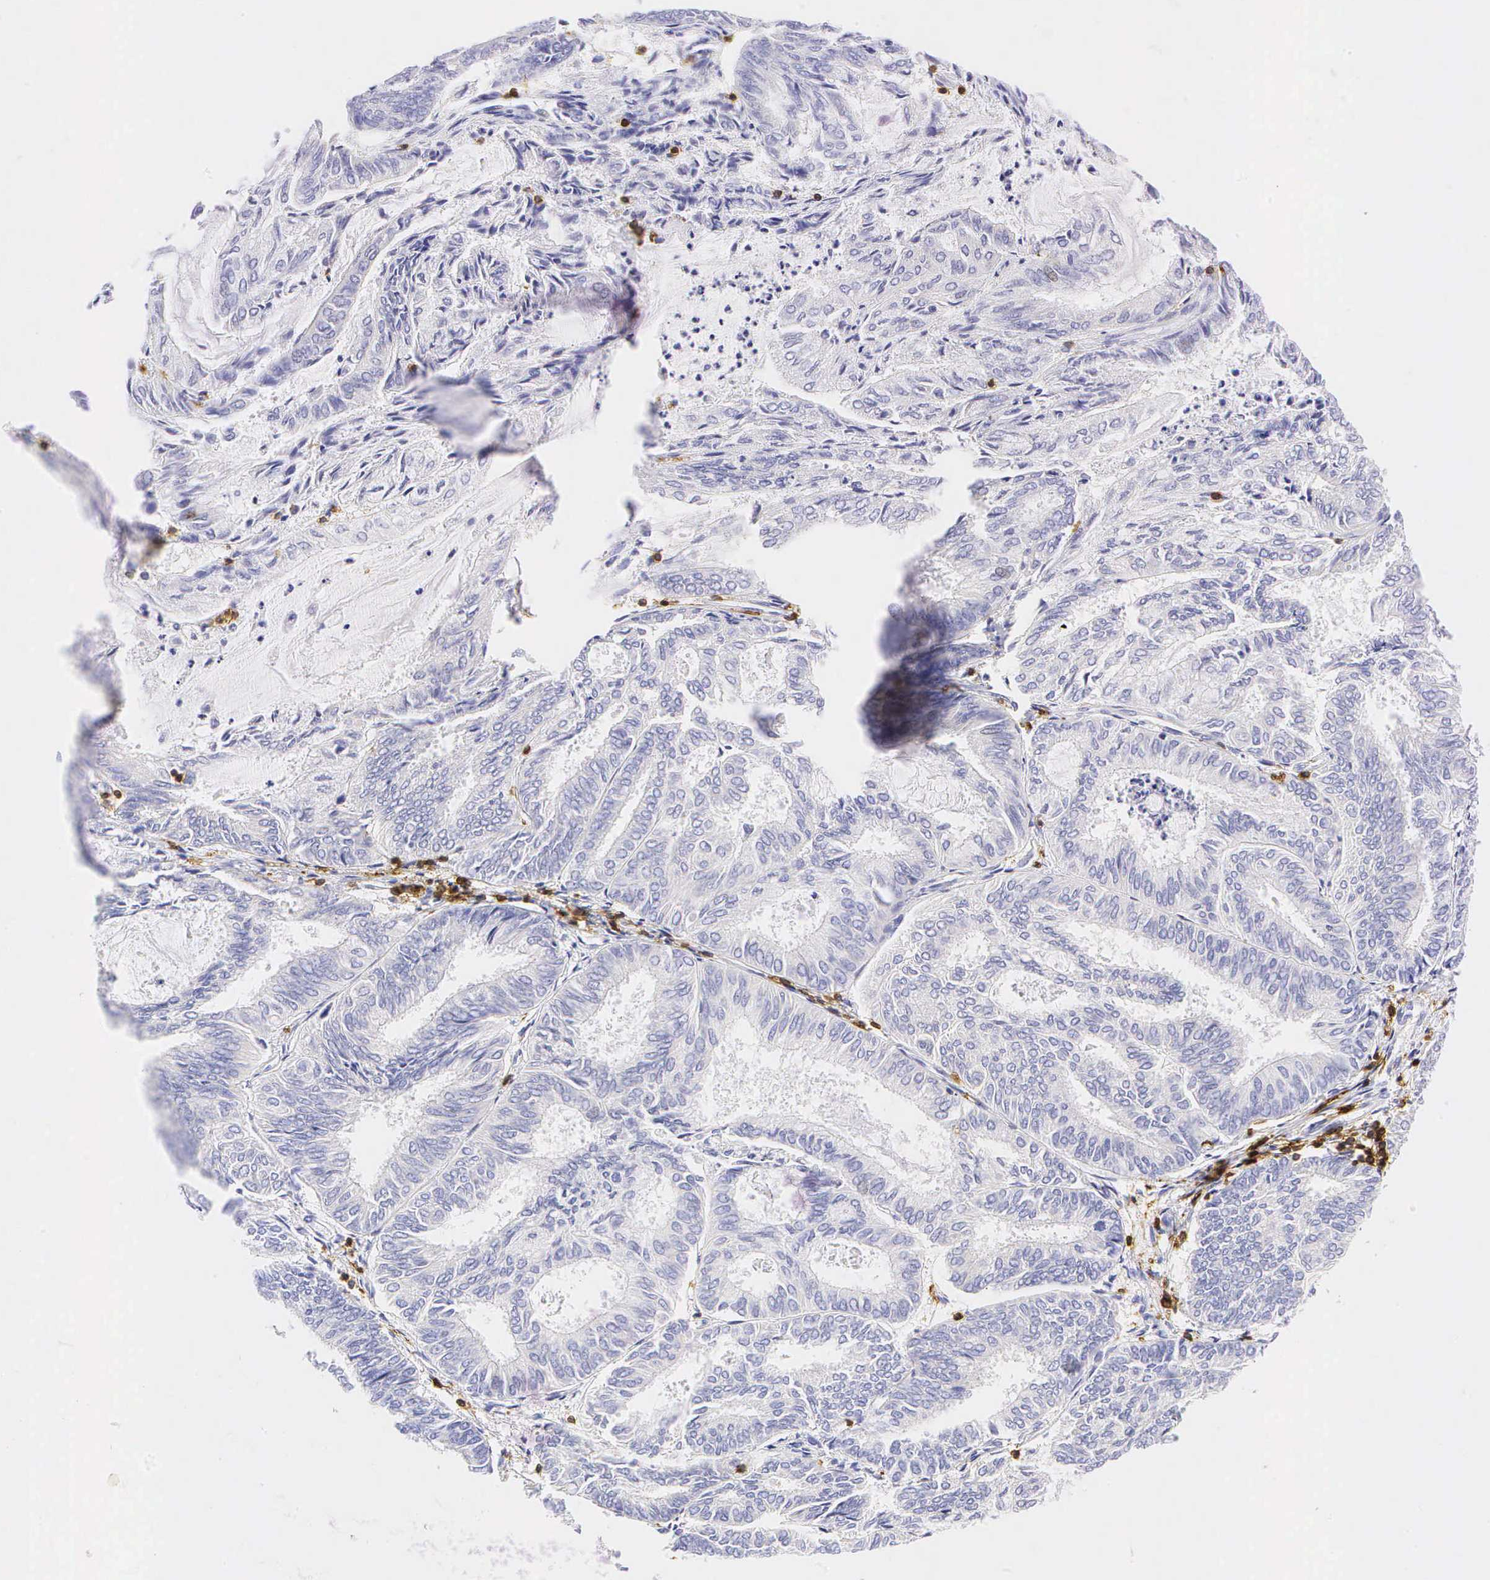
{"staining": {"intensity": "negative", "quantity": "none", "location": "none"}, "tissue": "endometrial cancer", "cell_type": "Tumor cells", "image_type": "cancer", "snomed": [{"axis": "morphology", "description": "Adenocarcinoma, NOS"}, {"axis": "topography", "description": "Endometrium"}], "caption": "The micrograph reveals no significant expression in tumor cells of endometrial cancer.", "gene": "CD3E", "patient": {"sex": "female", "age": 59}}